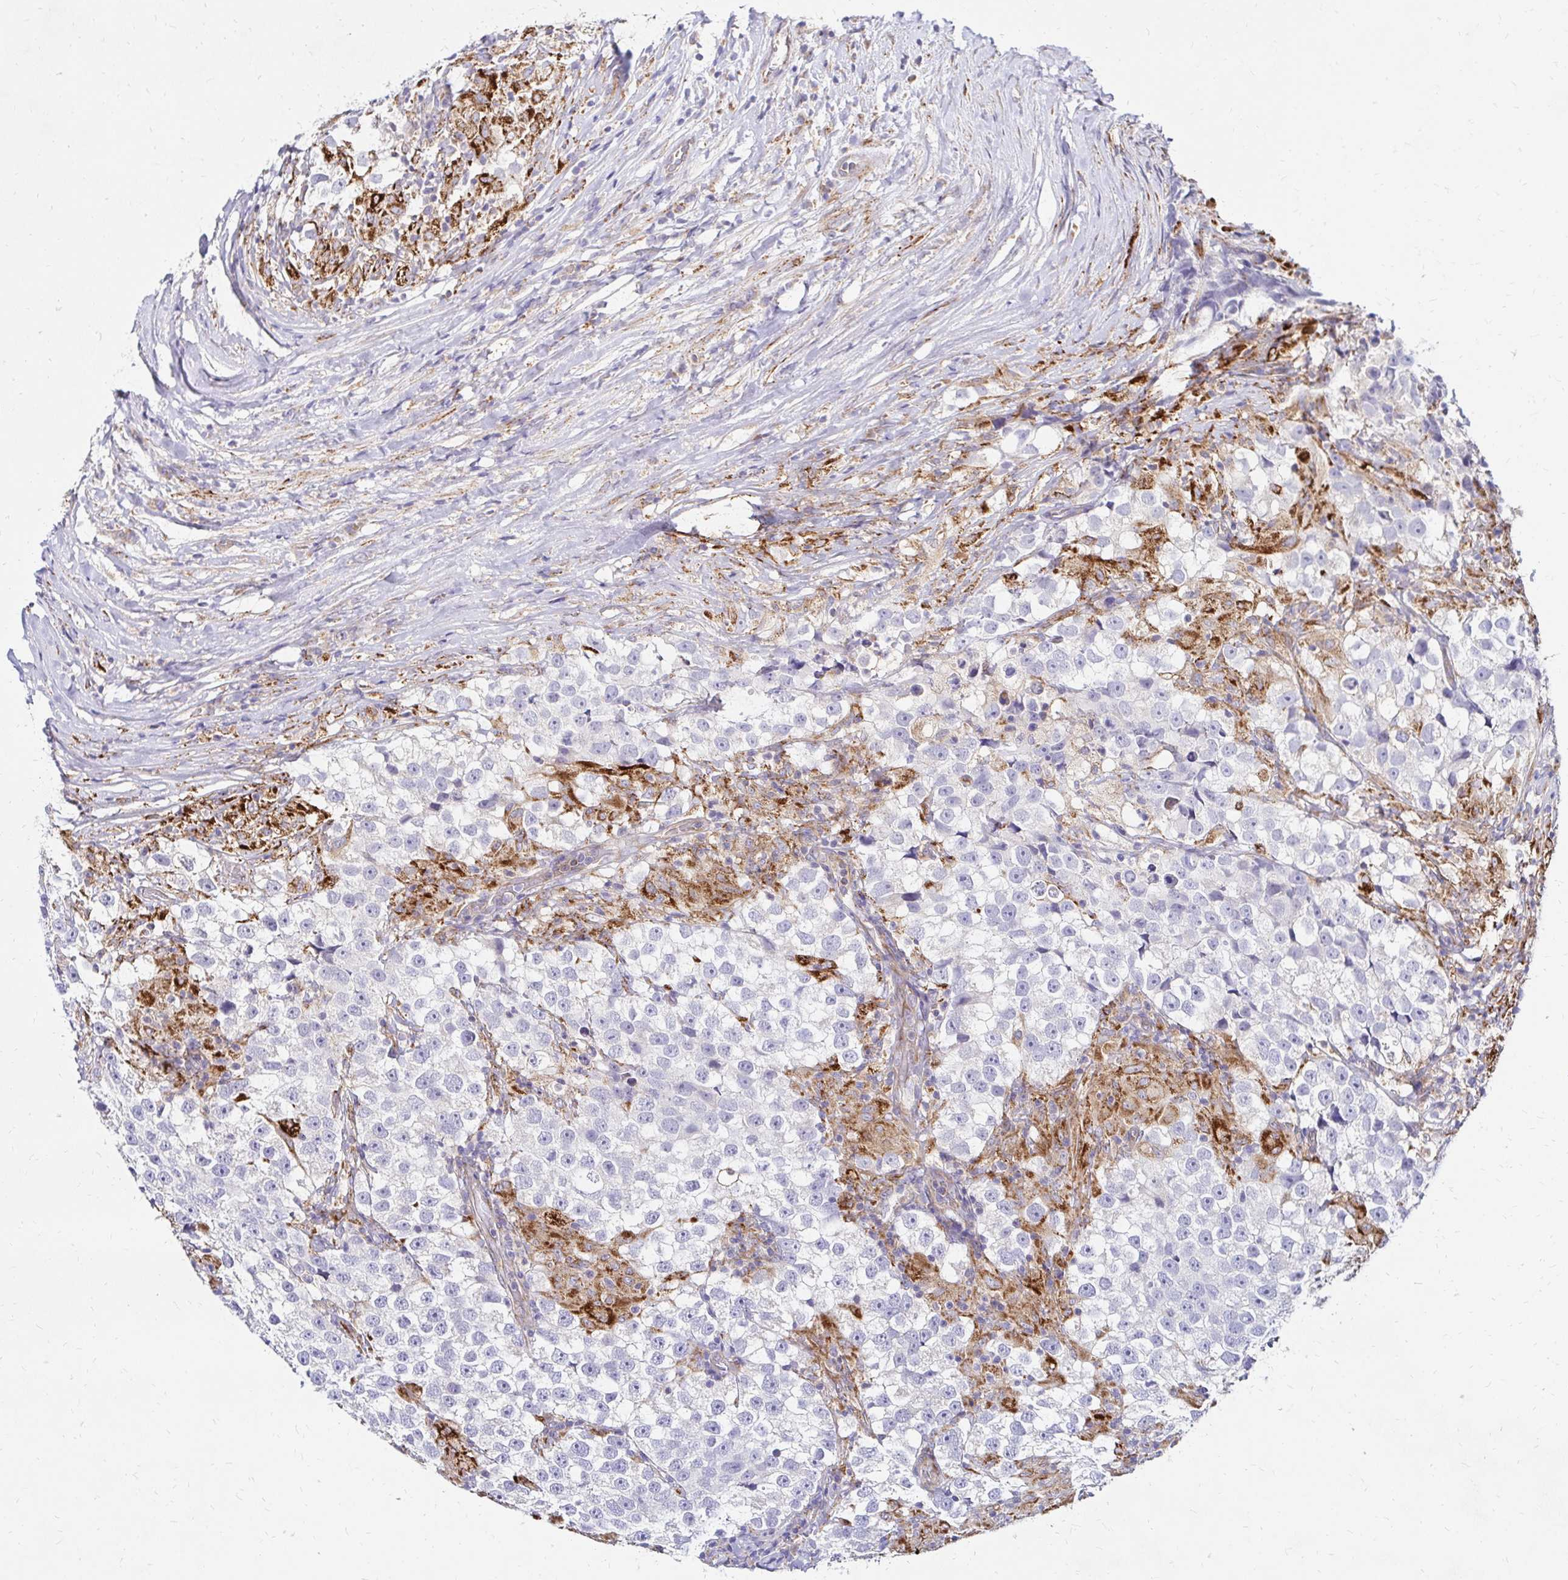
{"staining": {"intensity": "negative", "quantity": "none", "location": "none"}, "tissue": "testis cancer", "cell_type": "Tumor cells", "image_type": "cancer", "snomed": [{"axis": "morphology", "description": "Seminoma, NOS"}, {"axis": "topography", "description": "Testis"}], "caption": "Immunohistochemistry photomicrograph of testis cancer (seminoma) stained for a protein (brown), which displays no positivity in tumor cells. (IHC, brightfield microscopy, high magnification).", "gene": "IDUA", "patient": {"sex": "male", "age": 46}}